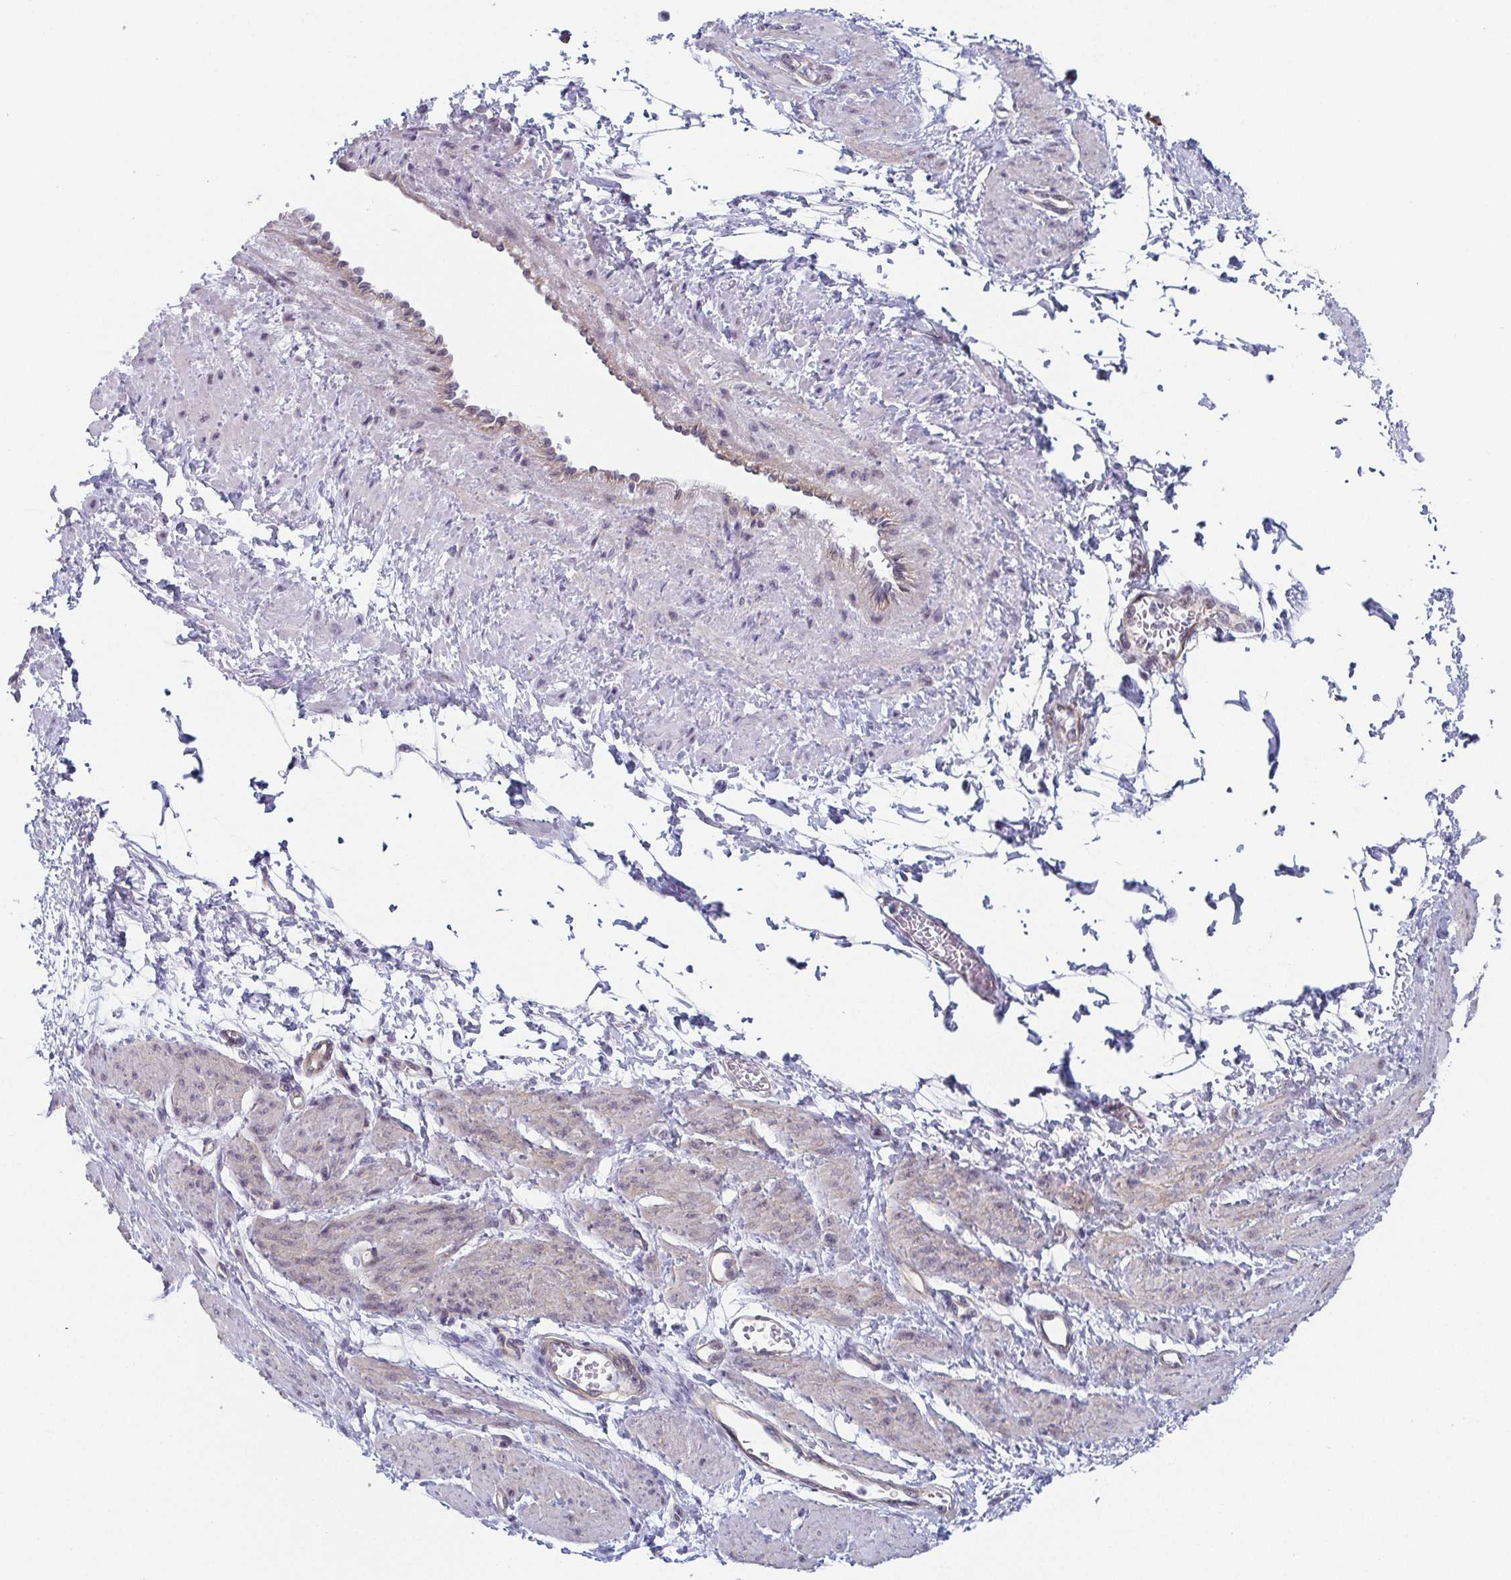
{"staining": {"intensity": "negative", "quantity": "none", "location": "none"}, "tissue": "smooth muscle", "cell_type": "Smooth muscle cells", "image_type": "normal", "snomed": [{"axis": "morphology", "description": "Normal tissue, NOS"}, {"axis": "topography", "description": "Smooth muscle"}, {"axis": "topography", "description": "Uterus"}], "caption": "Photomicrograph shows no protein positivity in smooth muscle cells of normal smooth muscle.", "gene": "EXOSC7", "patient": {"sex": "female", "age": 39}}